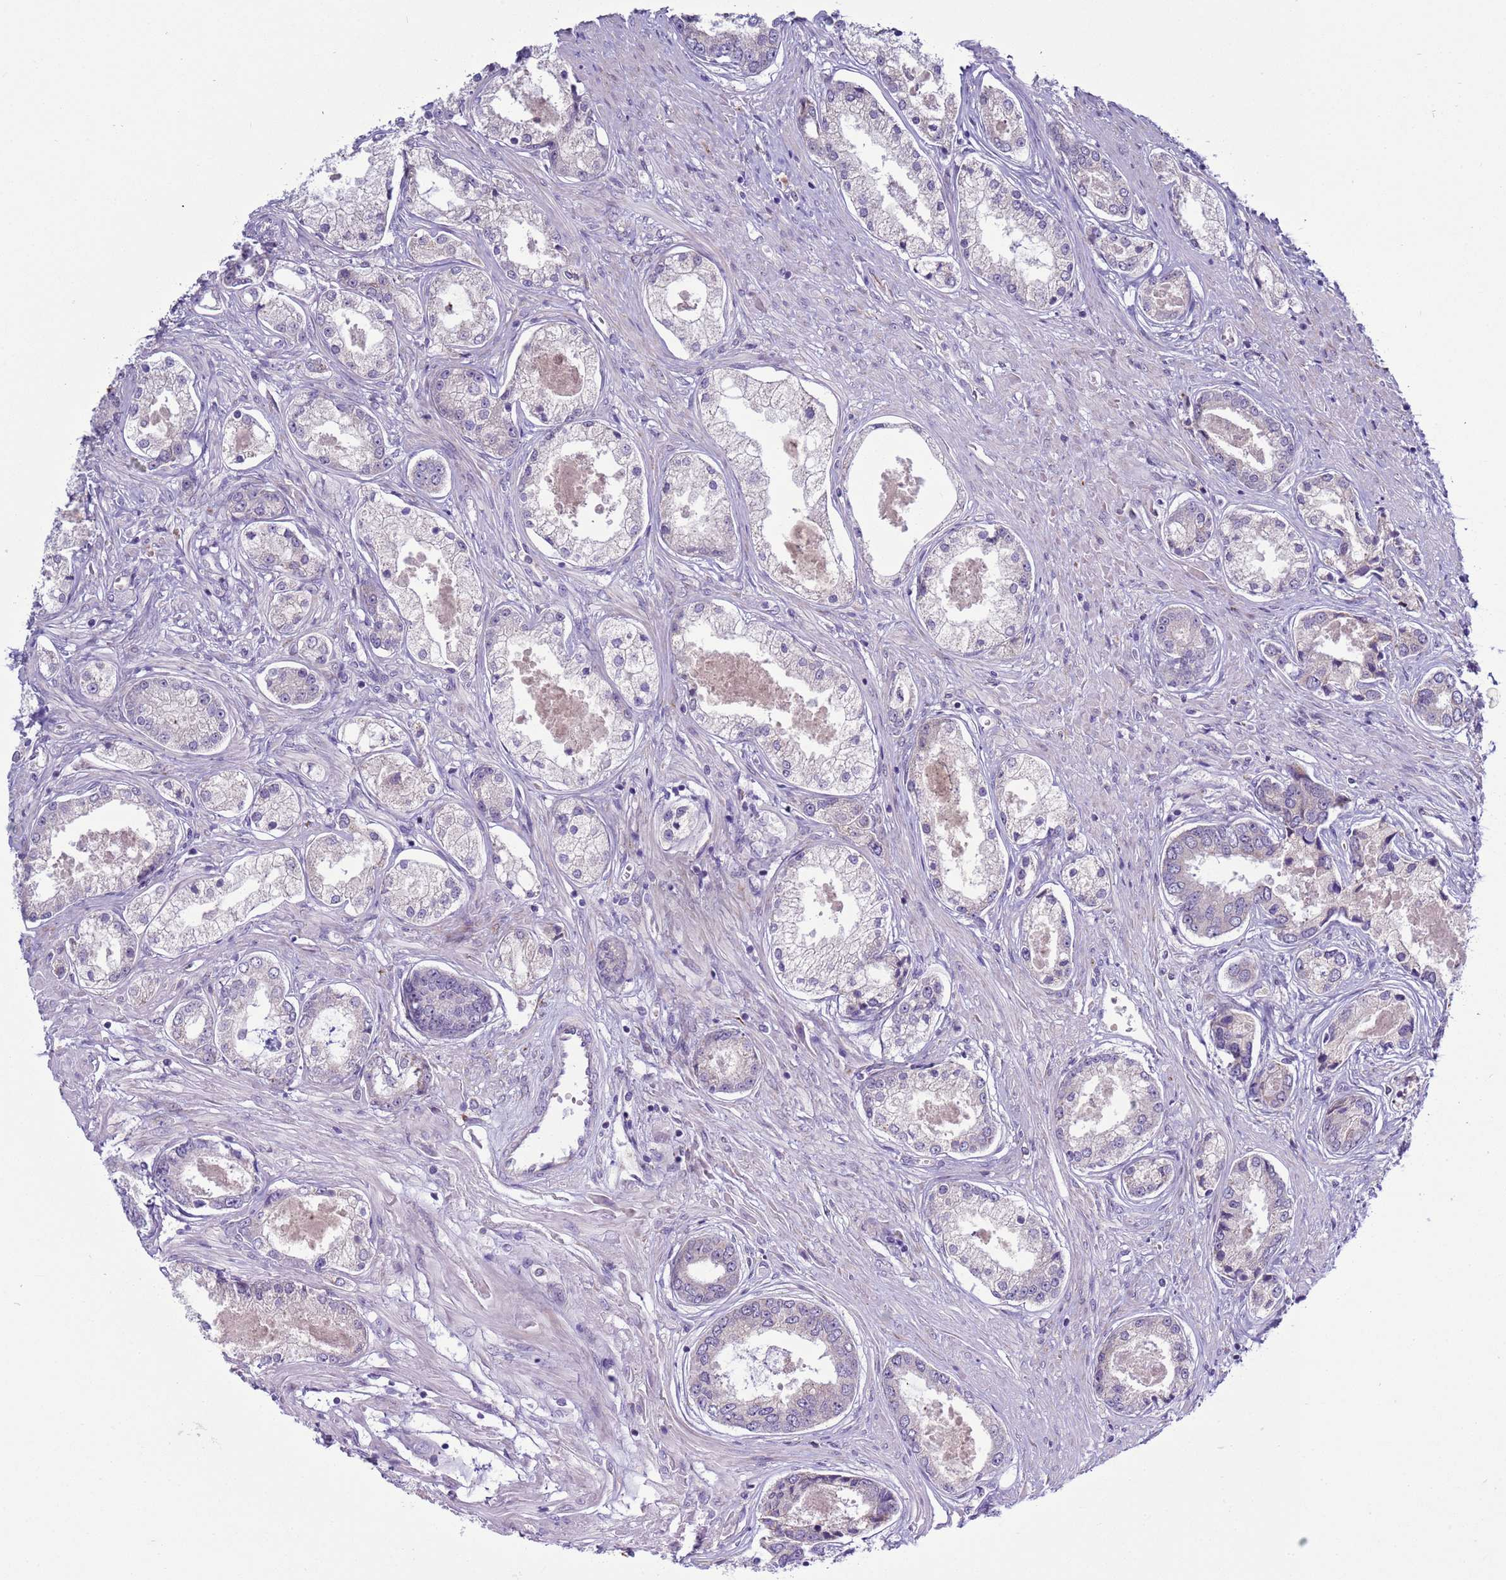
{"staining": {"intensity": "negative", "quantity": "none", "location": "none"}, "tissue": "prostate cancer", "cell_type": "Tumor cells", "image_type": "cancer", "snomed": [{"axis": "morphology", "description": "Adenocarcinoma, Low grade"}, {"axis": "topography", "description": "Prostate"}], "caption": "Immunohistochemical staining of prostate cancer demonstrates no significant positivity in tumor cells.", "gene": "ABHD17B", "patient": {"sex": "male", "age": 68}}